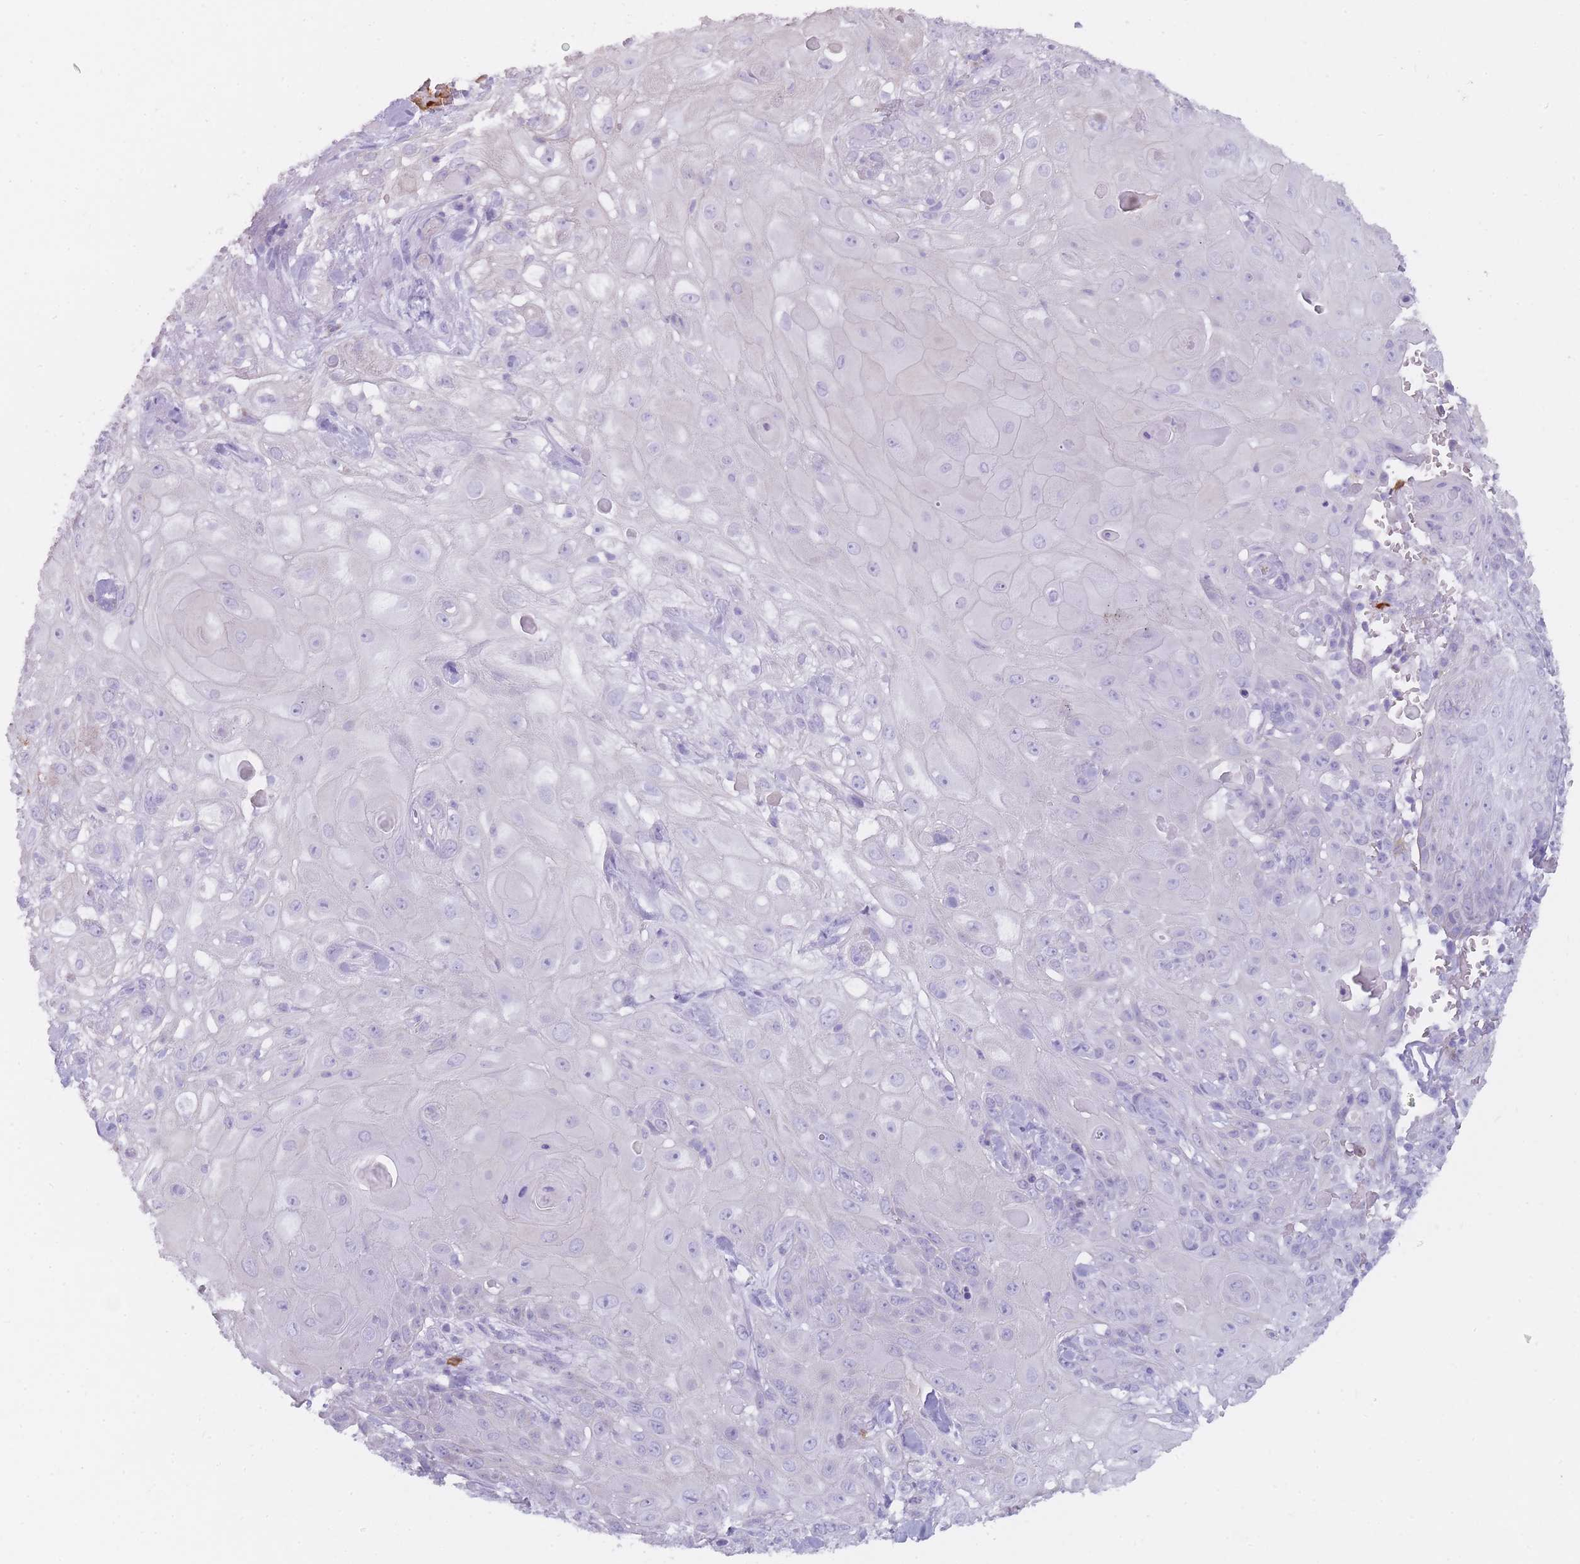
{"staining": {"intensity": "negative", "quantity": "none", "location": "none"}, "tissue": "skin cancer", "cell_type": "Tumor cells", "image_type": "cancer", "snomed": [{"axis": "morphology", "description": "Normal tissue, NOS"}, {"axis": "morphology", "description": "Squamous cell carcinoma, NOS"}, {"axis": "topography", "description": "Skin"}, {"axis": "topography", "description": "Cartilage tissue"}], "caption": "This is an immunohistochemistry histopathology image of human skin cancer. There is no staining in tumor cells.", "gene": "CR1L", "patient": {"sex": "female", "age": 79}}